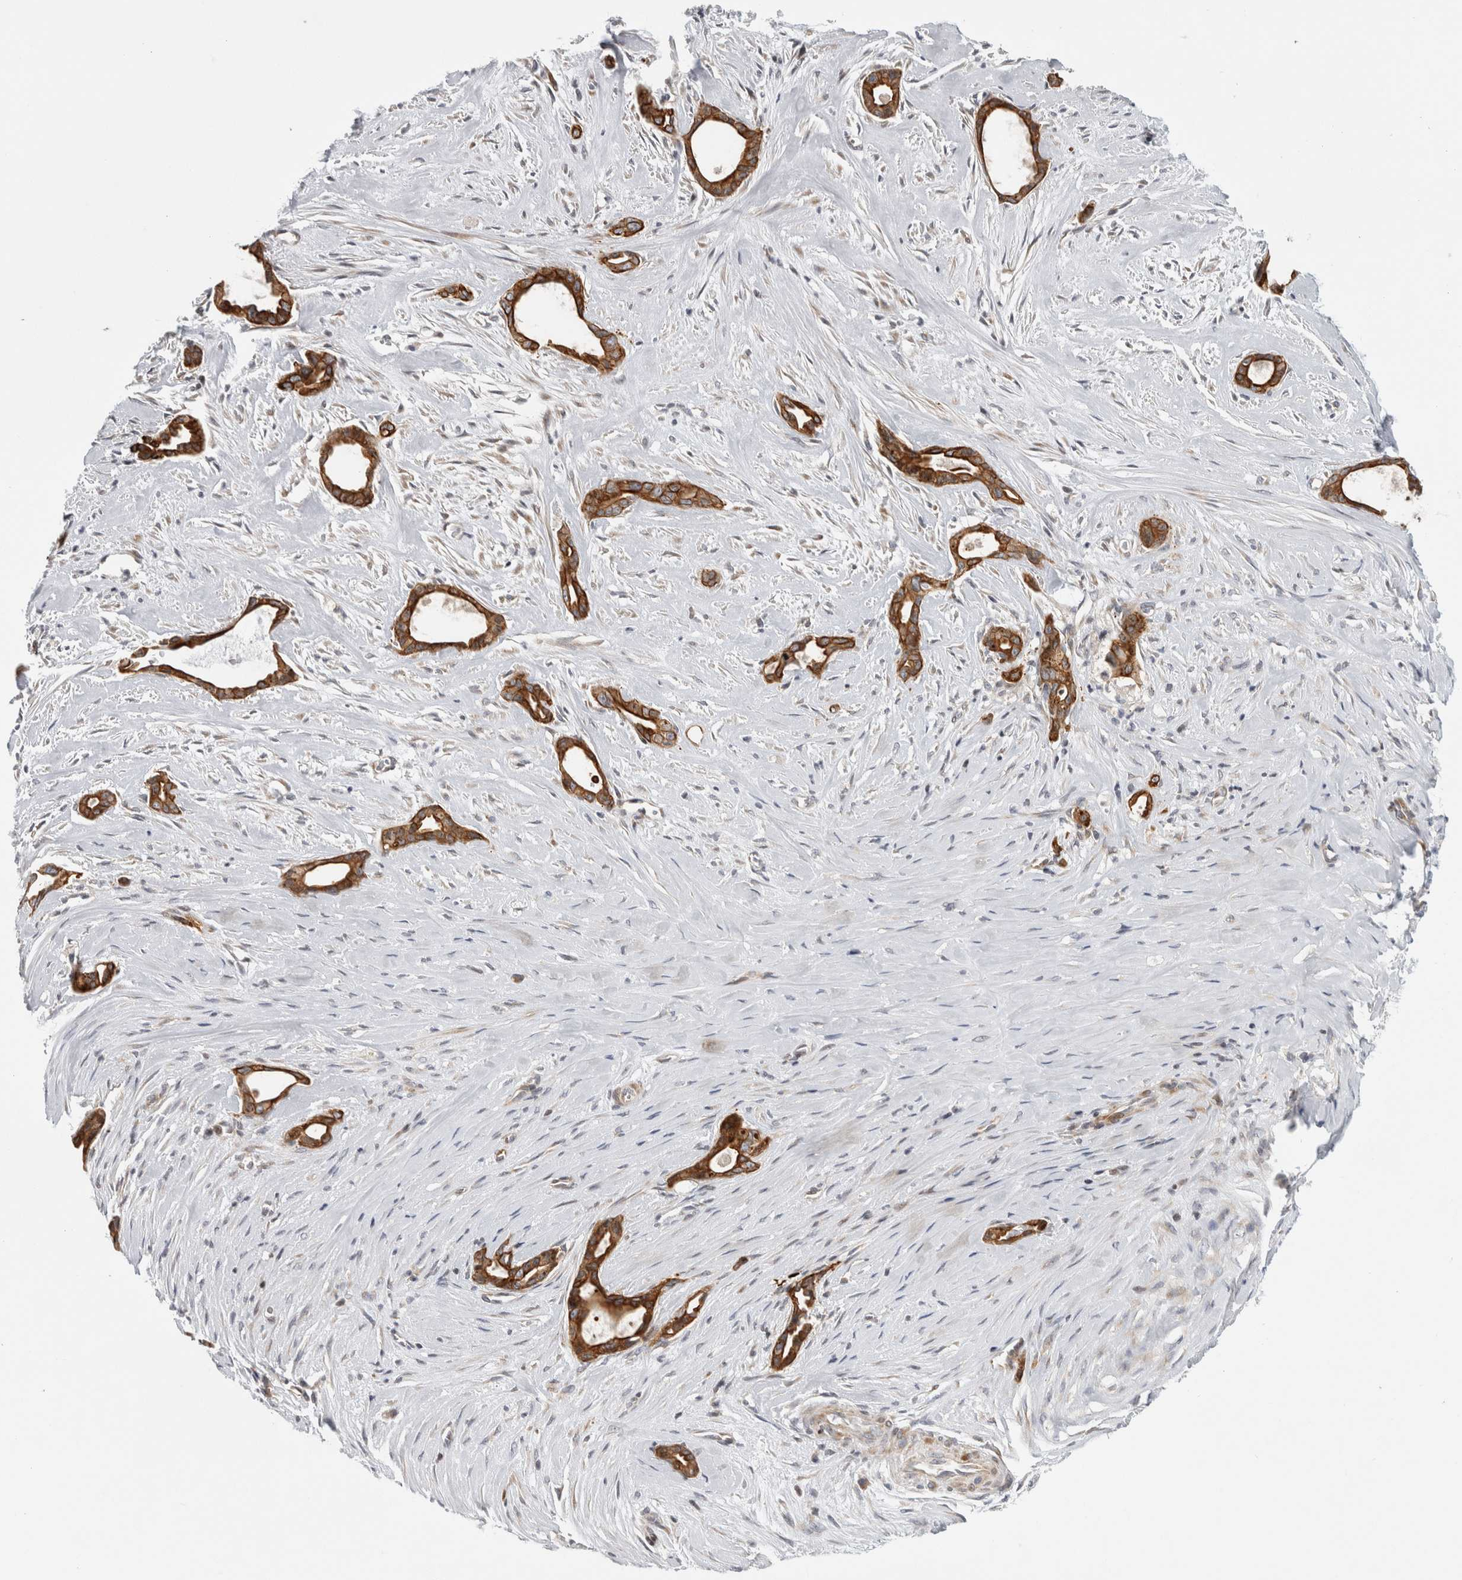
{"staining": {"intensity": "strong", "quantity": ">75%", "location": "cytoplasmic/membranous"}, "tissue": "liver cancer", "cell_type": "Tumor cells", "image_type": "cancer", "snomed": [{"axis": "morphology", "description": "Cholangiocarcinoma"}, {"axis": "topography", "description": "Liver"}], "caption": "Immunohistochemical staining of human liver cholangiocarcinoma exhibits high levels of strong cytoplasmic/membranous positivity in approximately >75% of tumor cells.", "gene": "UTP25", "patient": {"sex": "female", "age": 55}}